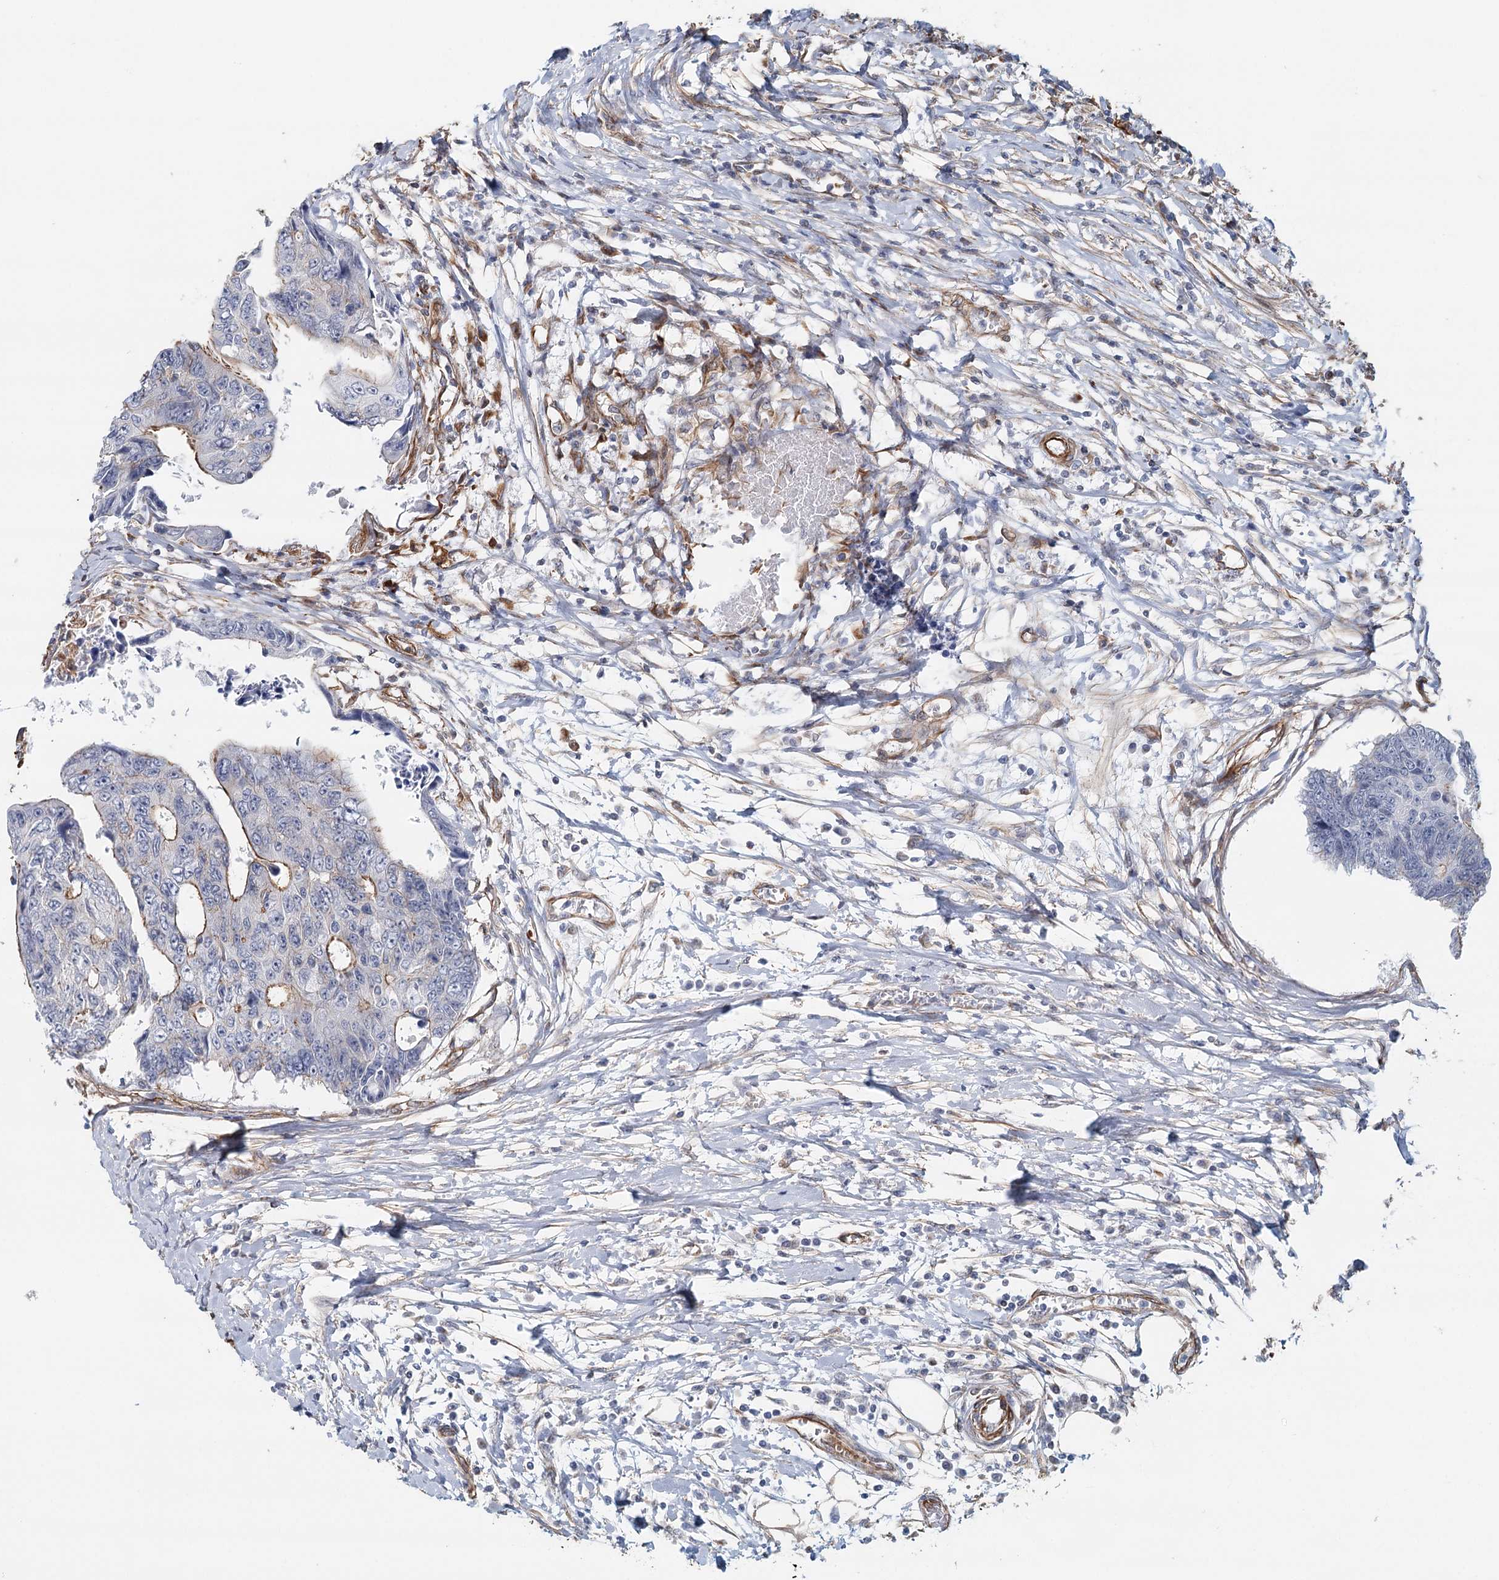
{"staining": {"intensity": "moderate", "quantity": ">75%", "location": "cytoplasmic/membranous"}, "tissue": "colorectal cancer", "cell_type": "Tumor cells", "image_type": "cancer", "snomed": [{"axis": "morphology", "description": "Adenocarcinoma, NOS"}, {"axis": "topography", "description": "Rectum"}], "caption": "A photomicrograph showing moderate cytoplasmic/membranous expression in approximately >75% of tumor cells in colorectal cancer, as visualized by brown immunohistochemical staining.", "gene": "SYNPO", "patient": {"sex": "male", "age": 84}}